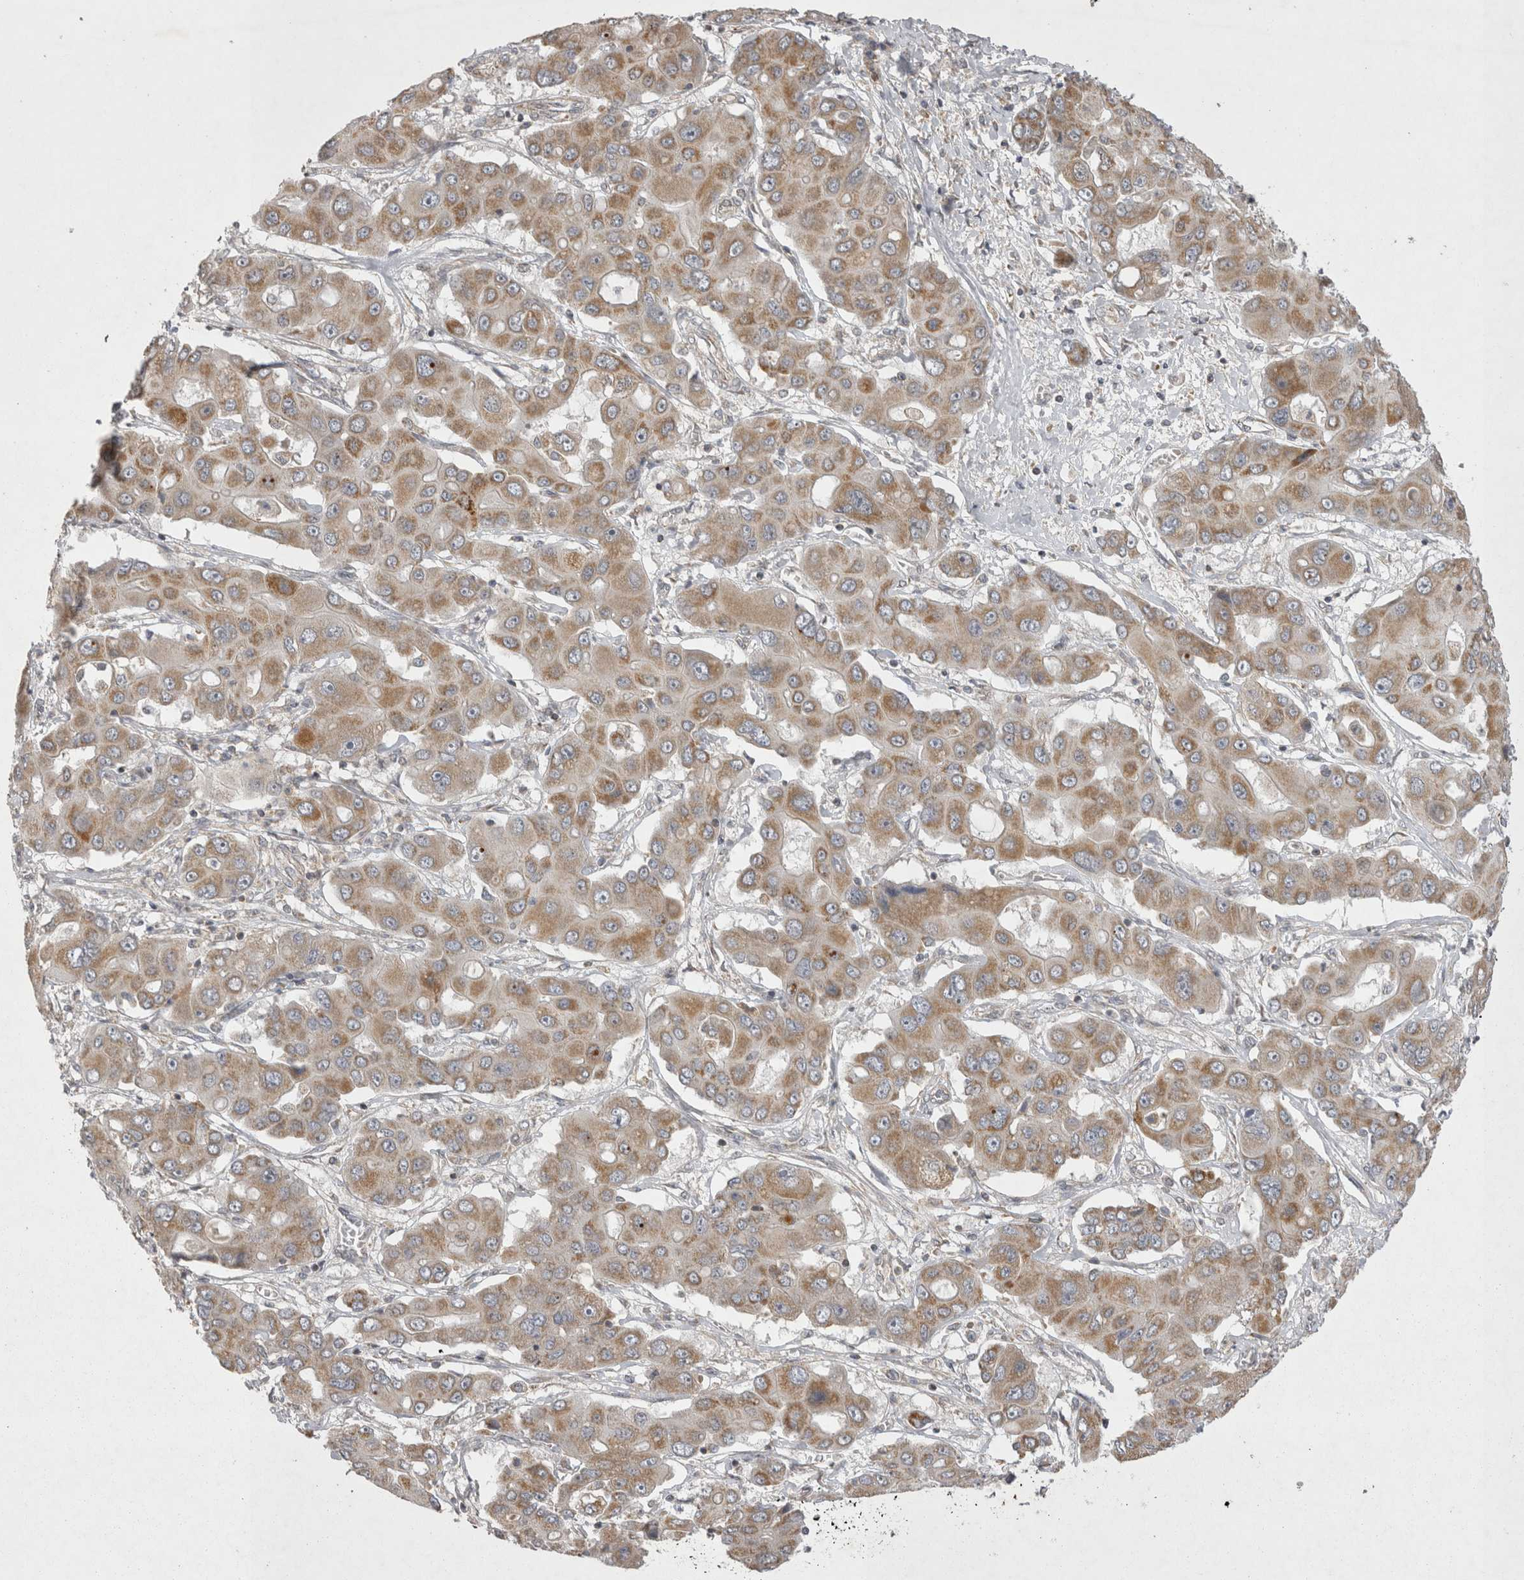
{"staining": {"intensity": "moderate", "quantity": "25%-75%", "location": "cytoplasmic/membranous"}, "tissue": "liver cancer", "cell_type": "Tumor cells", "image_type": "cancer", "snomed": [{"axis": "morphology", "description": "Cholangiocarcinoma"}, {"axis": "topography", "description": "Liver"}], "caption": "Liver cholangiocarcinoma was stained to show a protein in brown. There is medium levels of moderate cytoplasmic/membranous expression in approximately 25%-75% of tumor cells. Immunohistochemistry stains the protein of interest in brown and the nuclei are stained blue.", "gene": "TSPOAP1", "patient": {"sex": "male", "age": 67}}